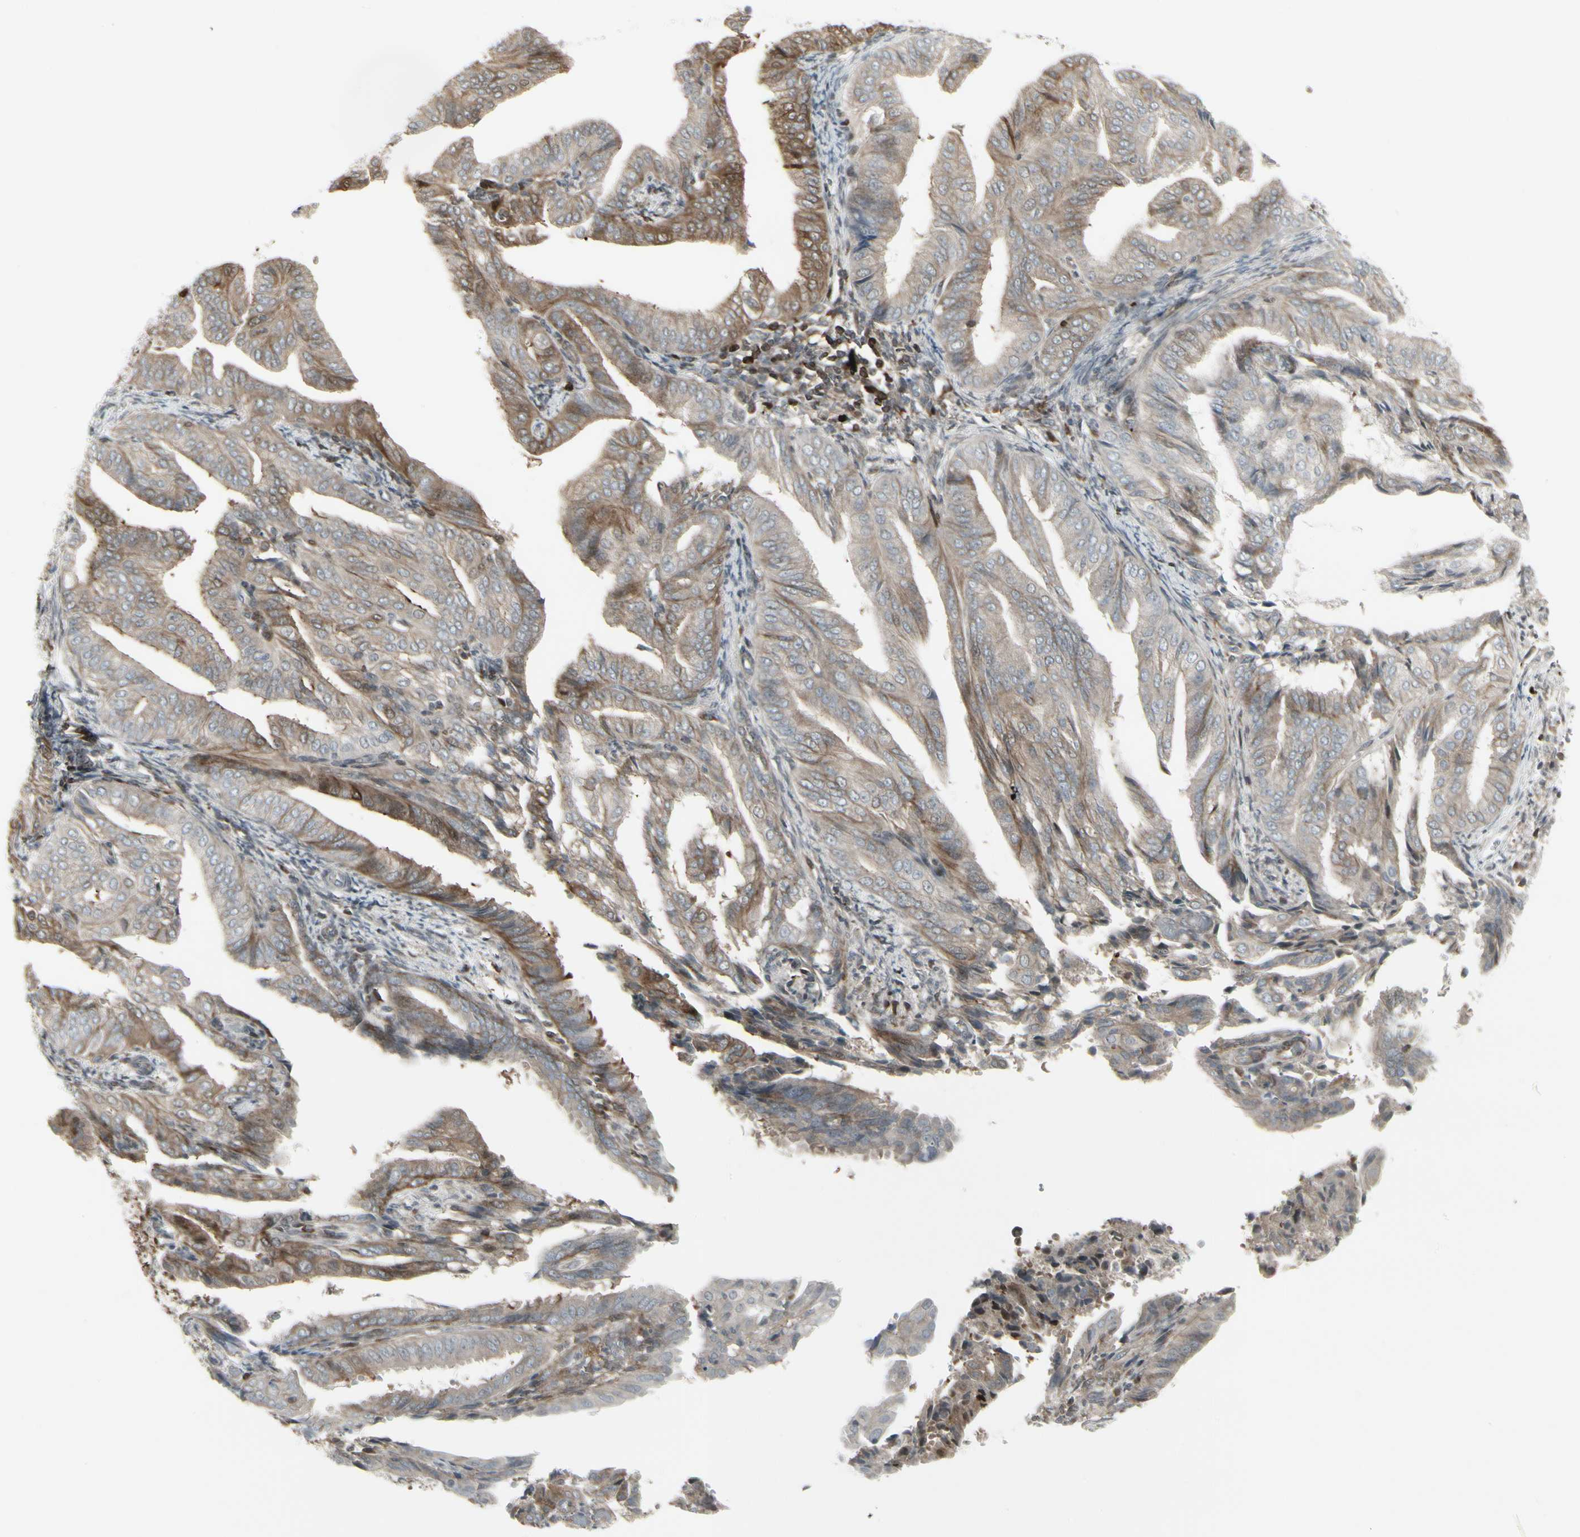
{"staining": {"intensity": "moderate", "quantity": ">75%", "location": "cytoplasmic/membranous"}, "tissue": "endometrial cancer", "cell_type": "Tumor cells", "image_type": "cancer", "snomed": [{"axis": "morphology", "description": "Adenocarcinoma, NOS"}, {"axis": "topography", "description": "Endometrium"}], "caption": "Tumor cells reveal medium levels of moderate cytoplasmic/membranous expression in approximately >75% of cells in human adenocarcinoma (endometrial). The staining is performed using DAB brown chromogen to label protein expression. The nuclei are counter-stained blue using hematoxylin.", "gene": "IGFBP6", "patient": {"sex": "female", "age": 58}}